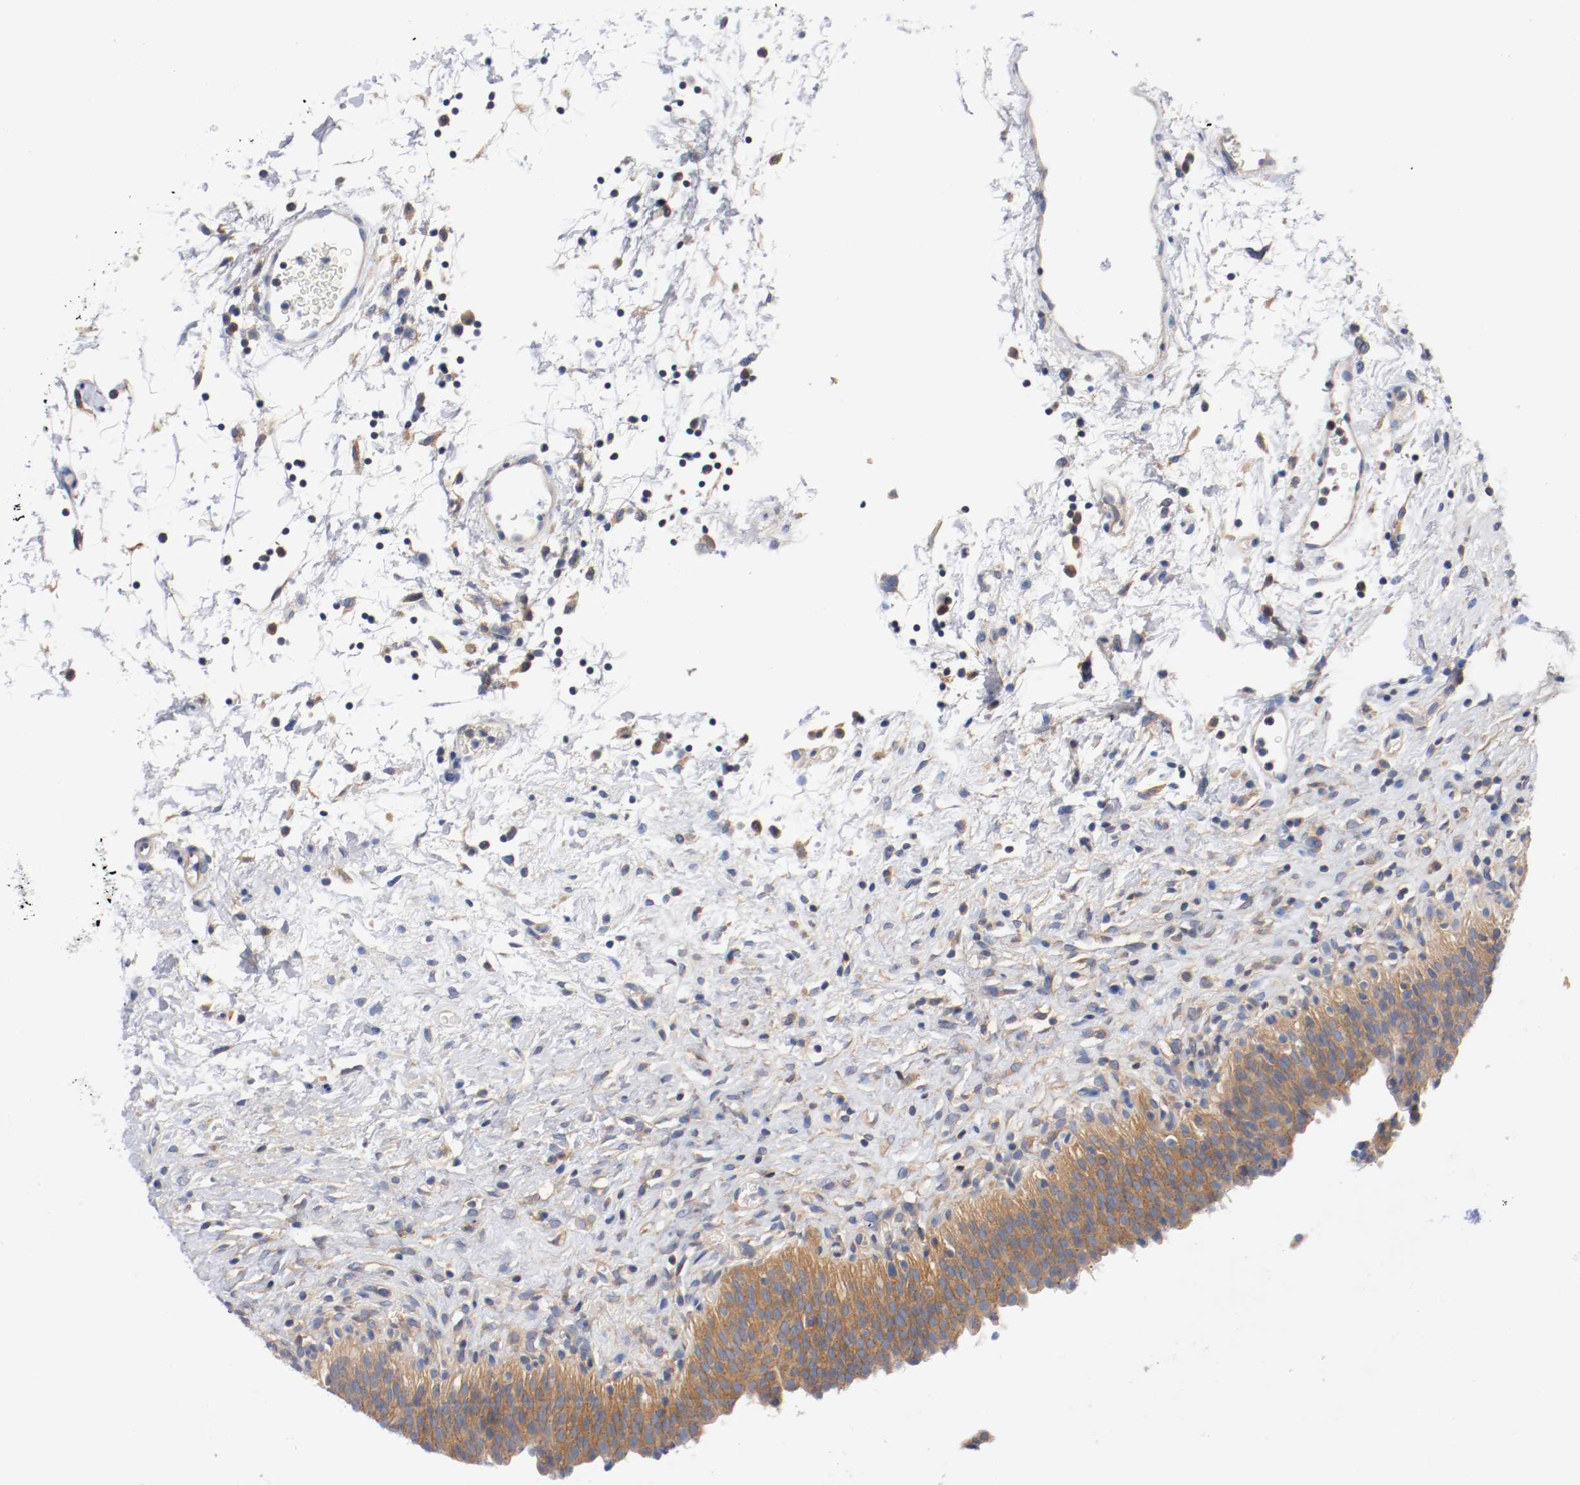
{"staining": {"intensity": "strong", "quantity": ">75%", "location": "cytoplasmic/membranous"}, "tissue": "urinary bladder", "cell_type": "Urothelial cells", "image_type": "normal", "snomed": [{"axis": "morphology", "description": "Normal tissue, NOS"}, {"axis": "topography", "description": "Urinary bladder"}], "caption": "A high-resolution photomicrograph shows immunohistochemistry (IHC) staining of unremarkable urinary bladder, which demonstrates strong cytoplasmic/membranous positivity in approximately >75% of urothelial cells.", "gene": "HGS", "patient": {"sex": "male", "age": 51}}